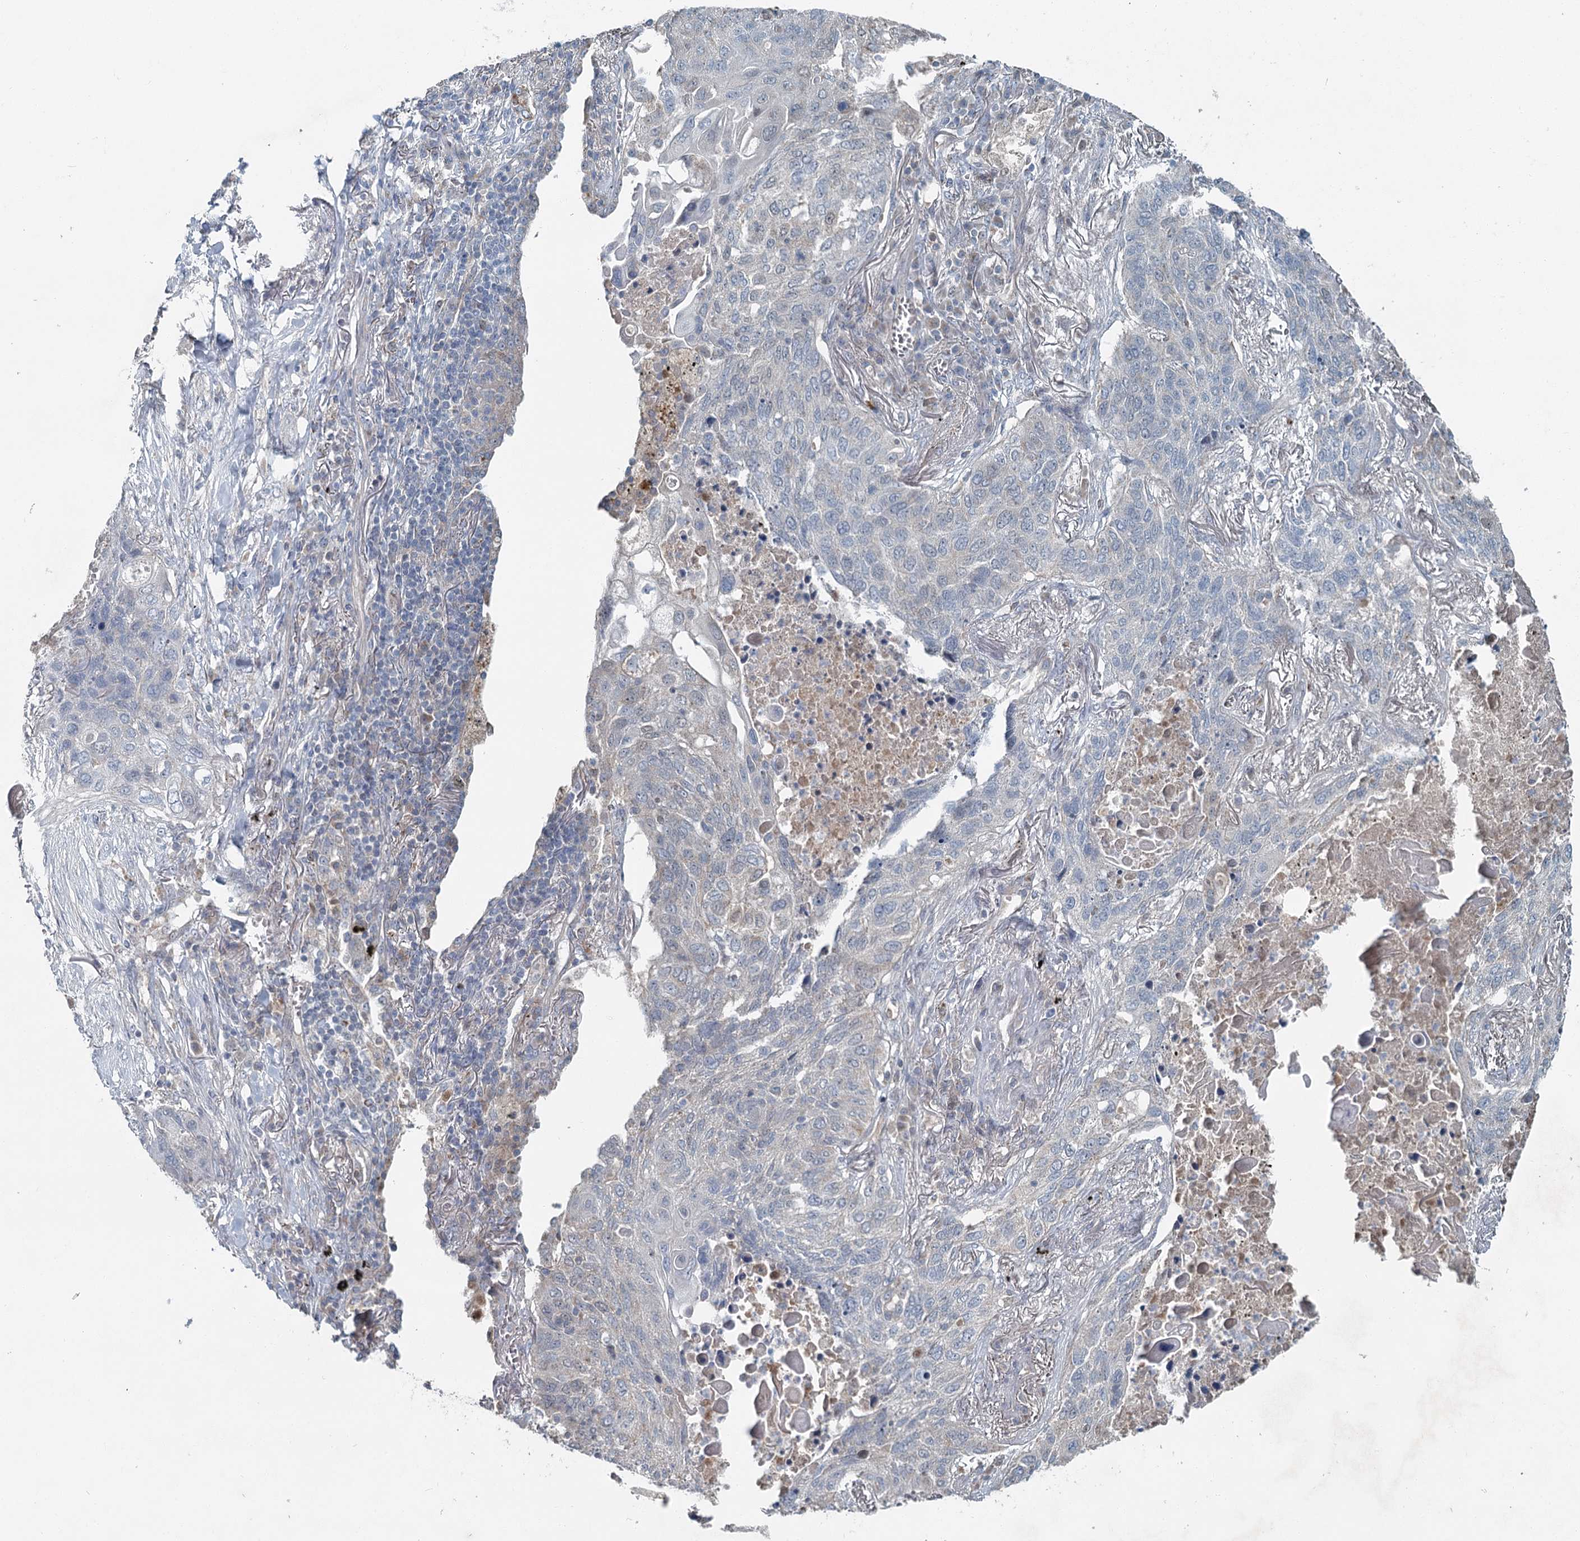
{"staining": {"intensity": "negative", "quantity": "none", "location": "none"}, "tissue": "lung cancer", "cell_type": "Tumor cells", "image_type": "cancer", "snomed": [{"axis": "morphology", "description": "Squamous cell carcinoma, NOS"}, {"axis": "topography", "description": "Lung"}], "caption": "Immunohistochemistry of human lung cancer (squamous cell carcinoma) reveals no staining in tumor cells.", "gene": "CHCHD5", "patient": {"sex": "female", "age": 63}}